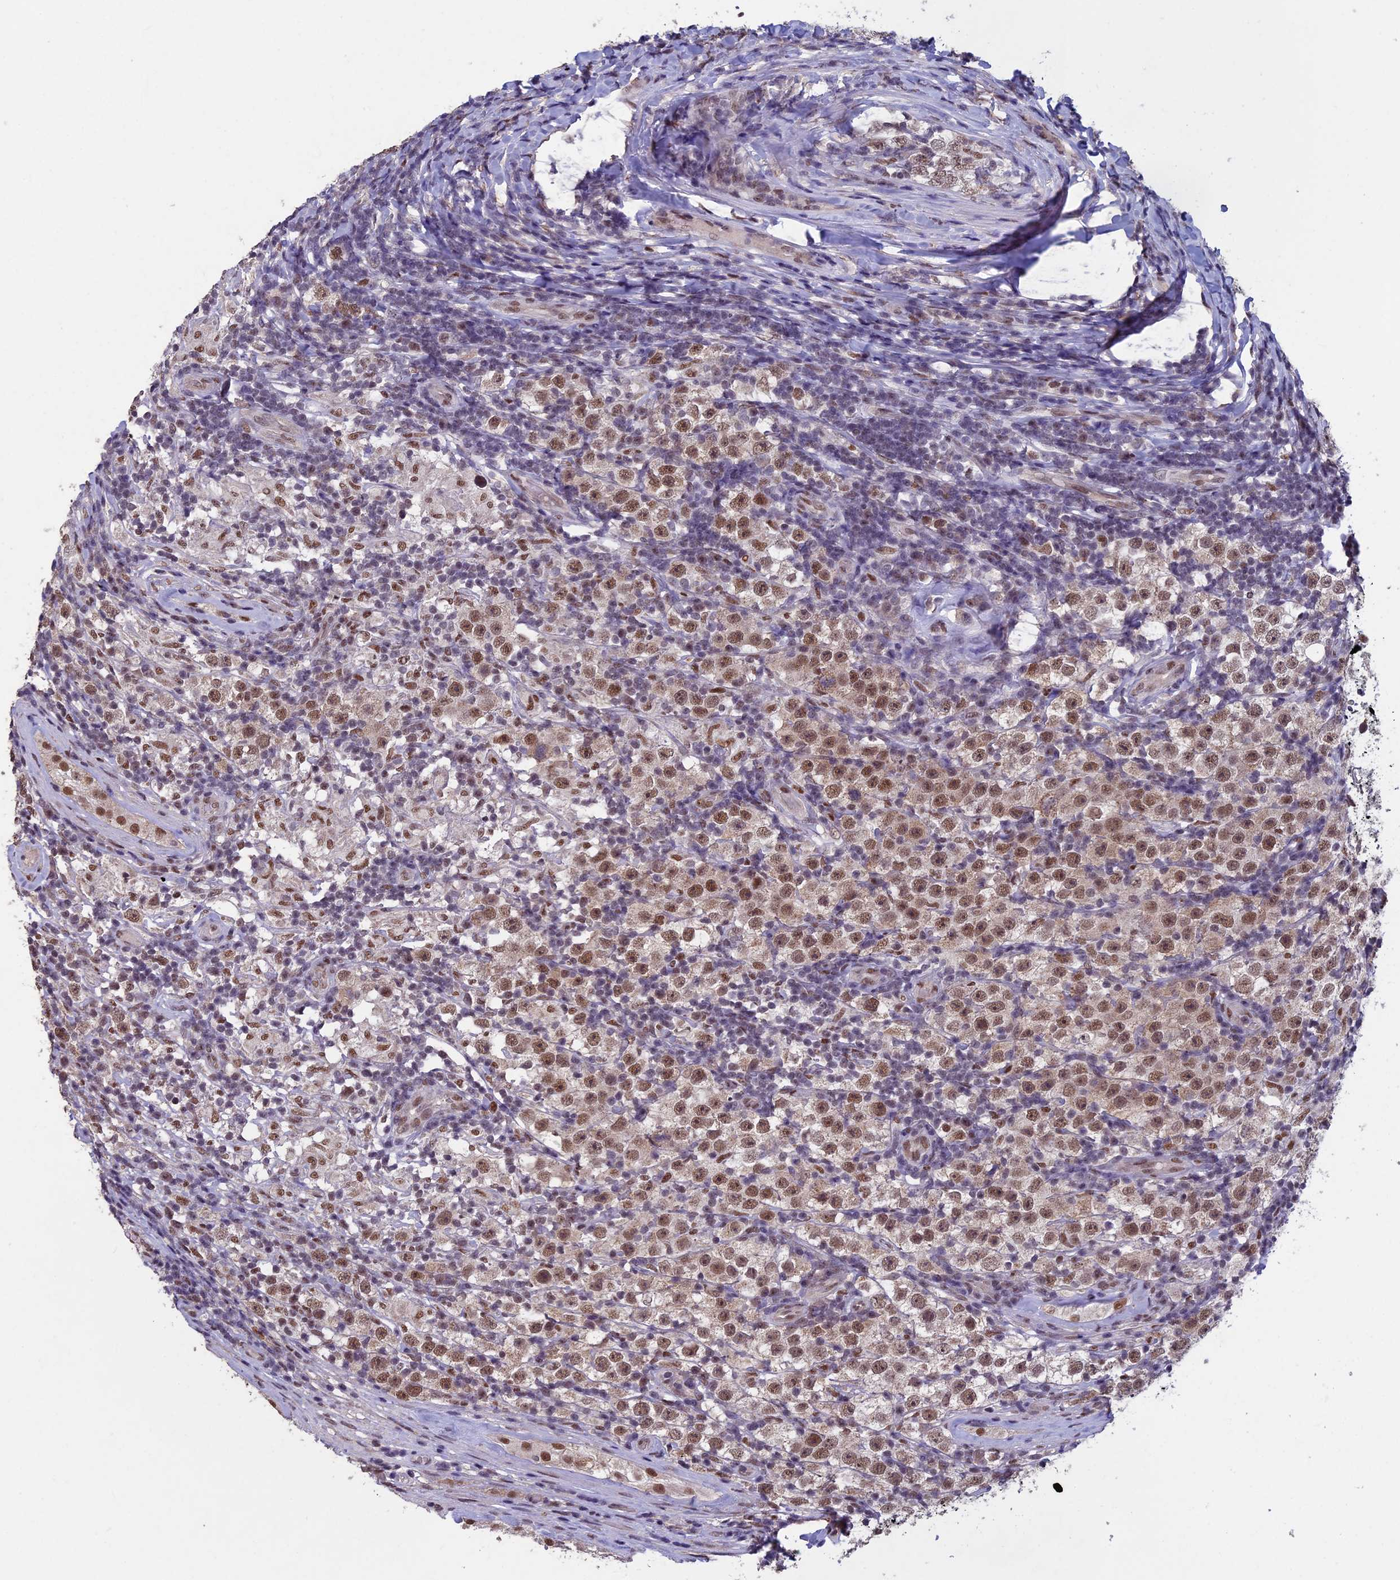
{"staining": {"intensity": "moderate", "quantity": ">75%", "location": "nuclear"}, "tissue": "testis cancer", "cell_type": "Tumor cells", "image_type": "cancer", "snomed": [{"axis": "morphology", "description": "Normal tissue, NOS"}, {"axis": "morphology", "description": "Urothelial carcinoma, High grade"}, {"axis": "morphology", "description": "Seminoma, NOS"}, {"axis": "morphology", "description": "Carcinoma, Embryonal, NOS"}, {"axis": "topography", "description": "Urinary bladder"}, {"axis": "topography", "description": "Testis"}], "caption": "An image of human testis cancer (embryonal carcinoma) stained for a protein displays moderate nuclear brown staining in tumor cells.", "gene": "RNF40", "patient": {"sex": "male", "age": 41}}